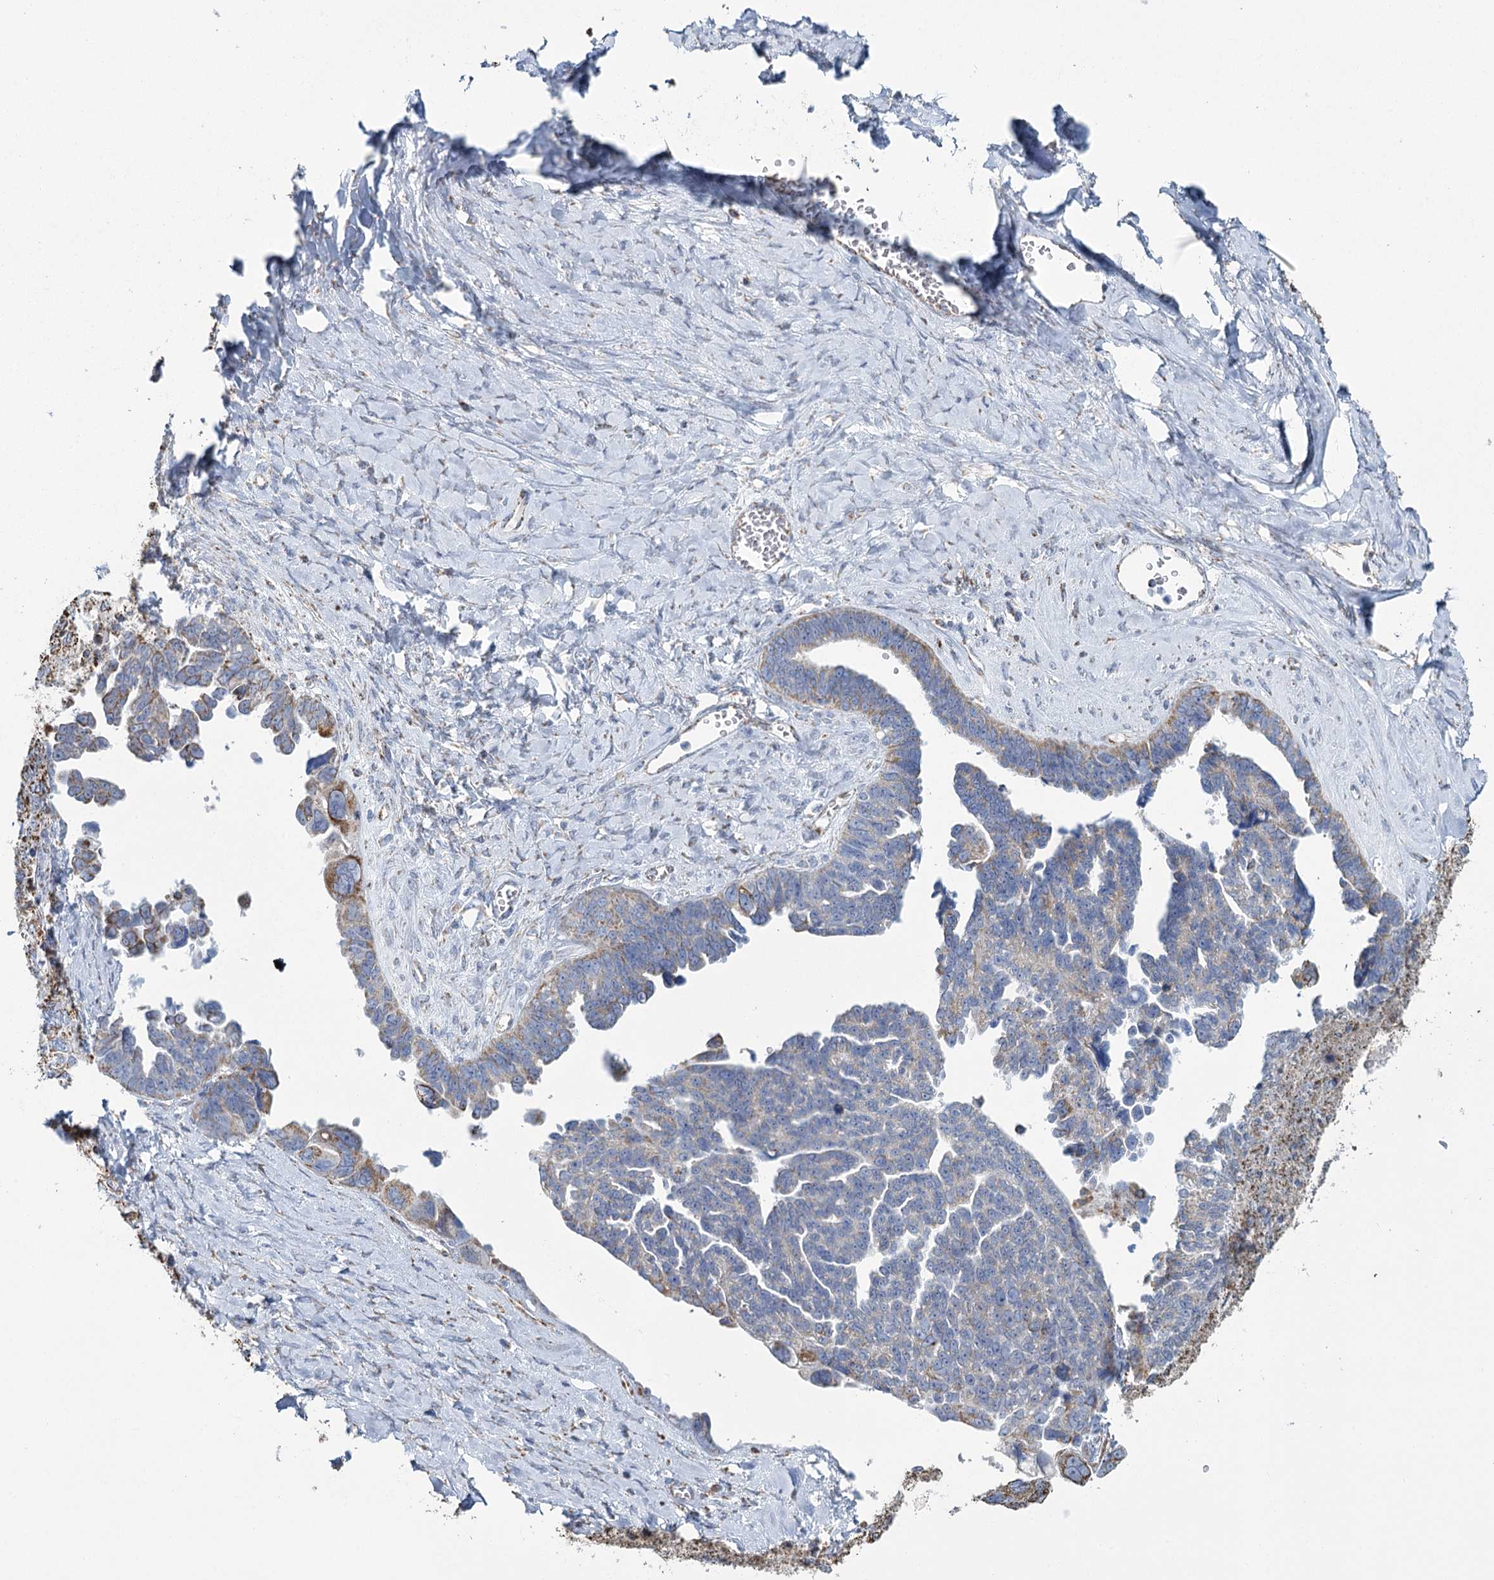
{"staining": {"intensity": "moderate", "quantity": "25%-75%", "location": "cytoplasmic/membranous"}, "tissue": "ovarian cancer", "cell_type": "Tumor cells", "image_type": "cancer", "snomed": [{"axis": "morphology", "description": "Cystadenocarcinoma, serous, NOS"}, {"axis": "topography", "description": "Ovary"}], "caption": "Immunohistochemistry (IHC) of serous cystadenocarcinoma (ovarian) reveals medium levels of moderate cytoplasmic/membranous positivity in about 25%-75% of tumor cells.", "gene": "MRPL44", "patient": {"sex": "female", "age": 79}}